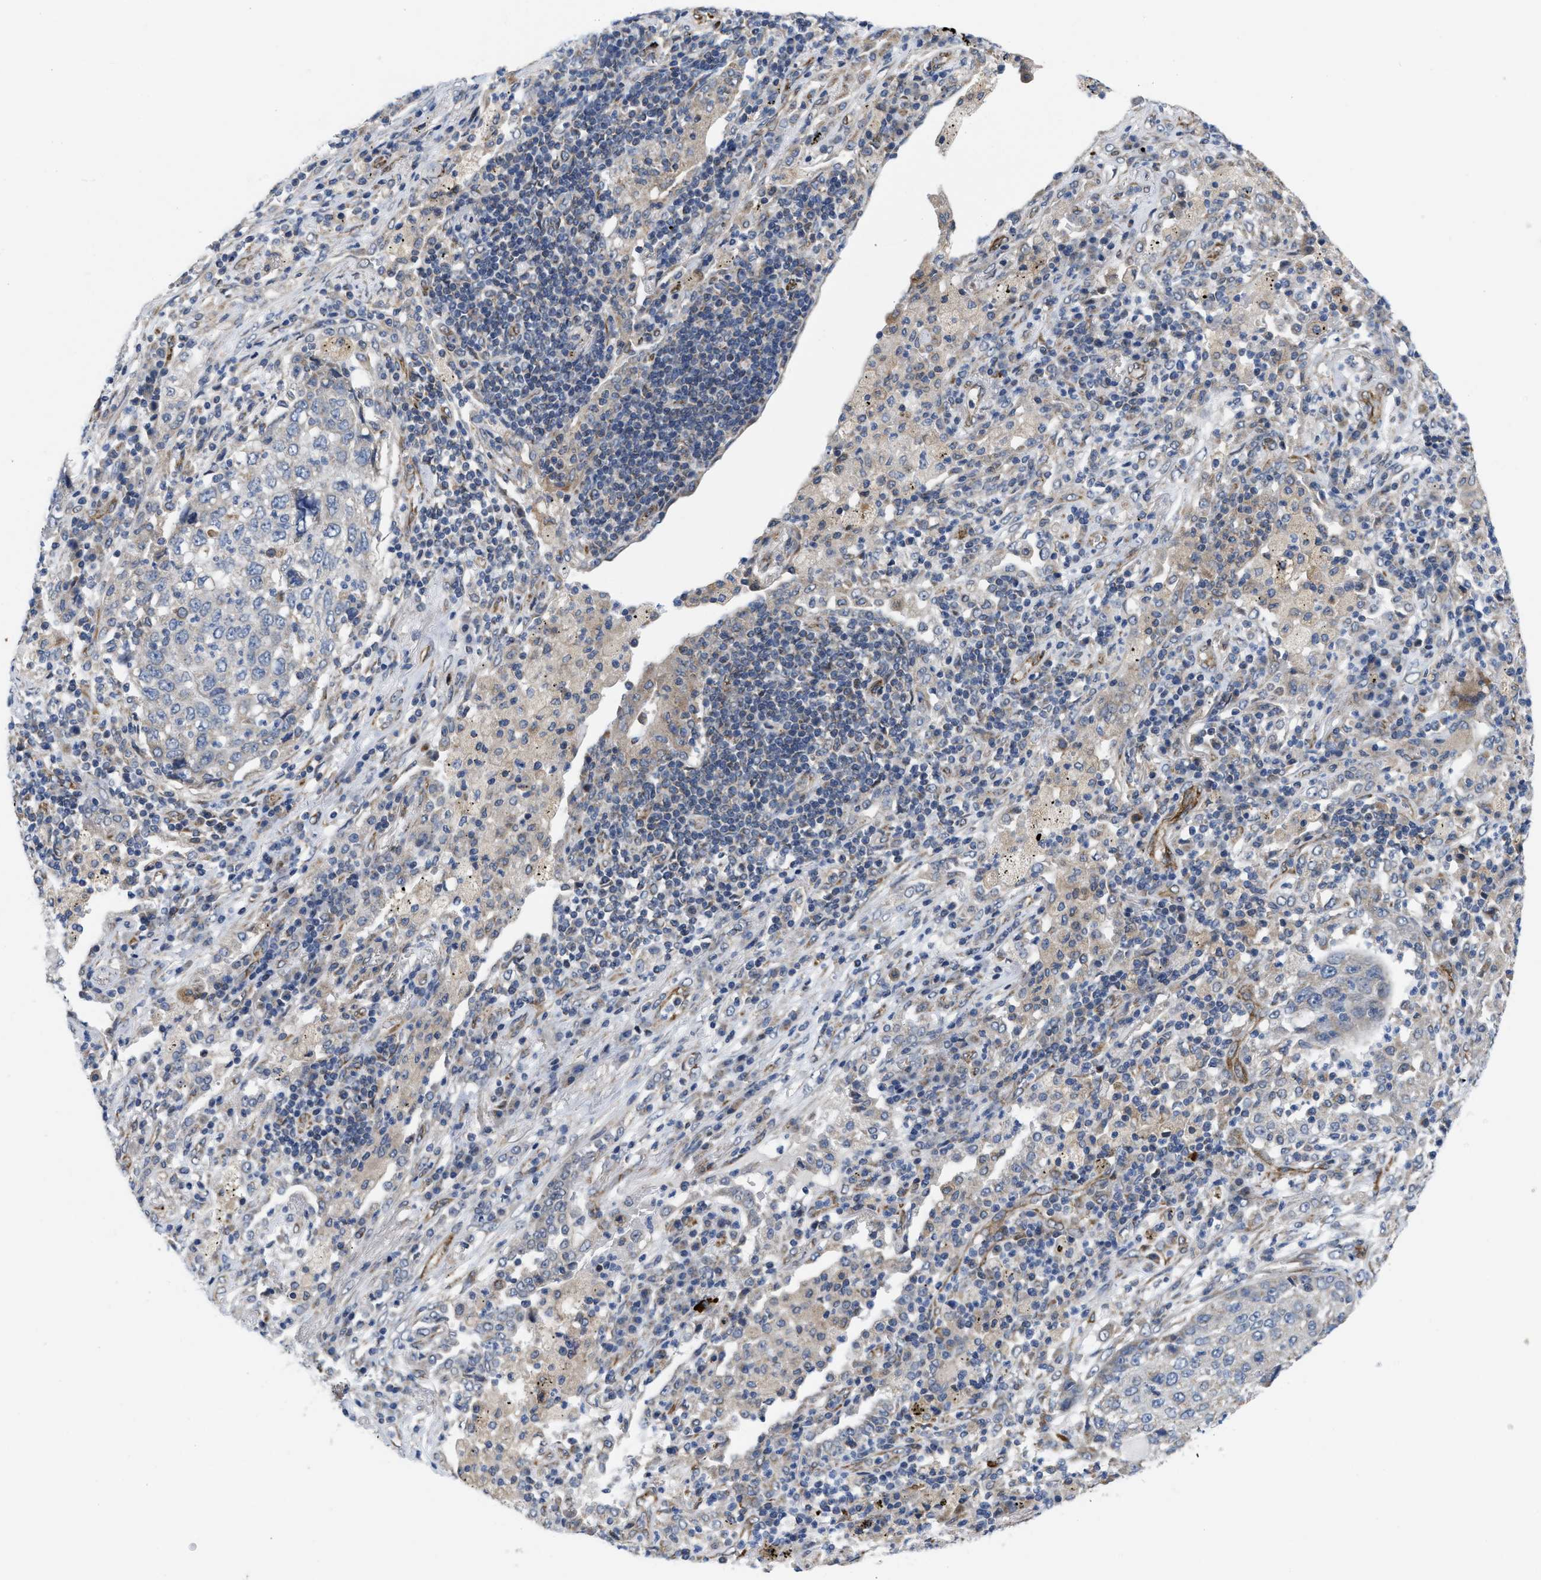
{"staining": {"intensity": "negative", "quantity": "none", "location": "none"}, "tissue": "lung cancer", "cell_type": "Tumor cells", "image_type": "cancer", "snomed": [{"axis": "morphology", "description": "Squamous cell carcinoma, NOS"}, {"axis": "topography", "description": "Lung"}], "caption": "The immunohistochemistry (IHC) photomicrograph has no significant expression in tumor cells of lung squamous cell carcinoma tissue.", "gene": "EOGT", "patient": {"sex": "female", "age": 63}}